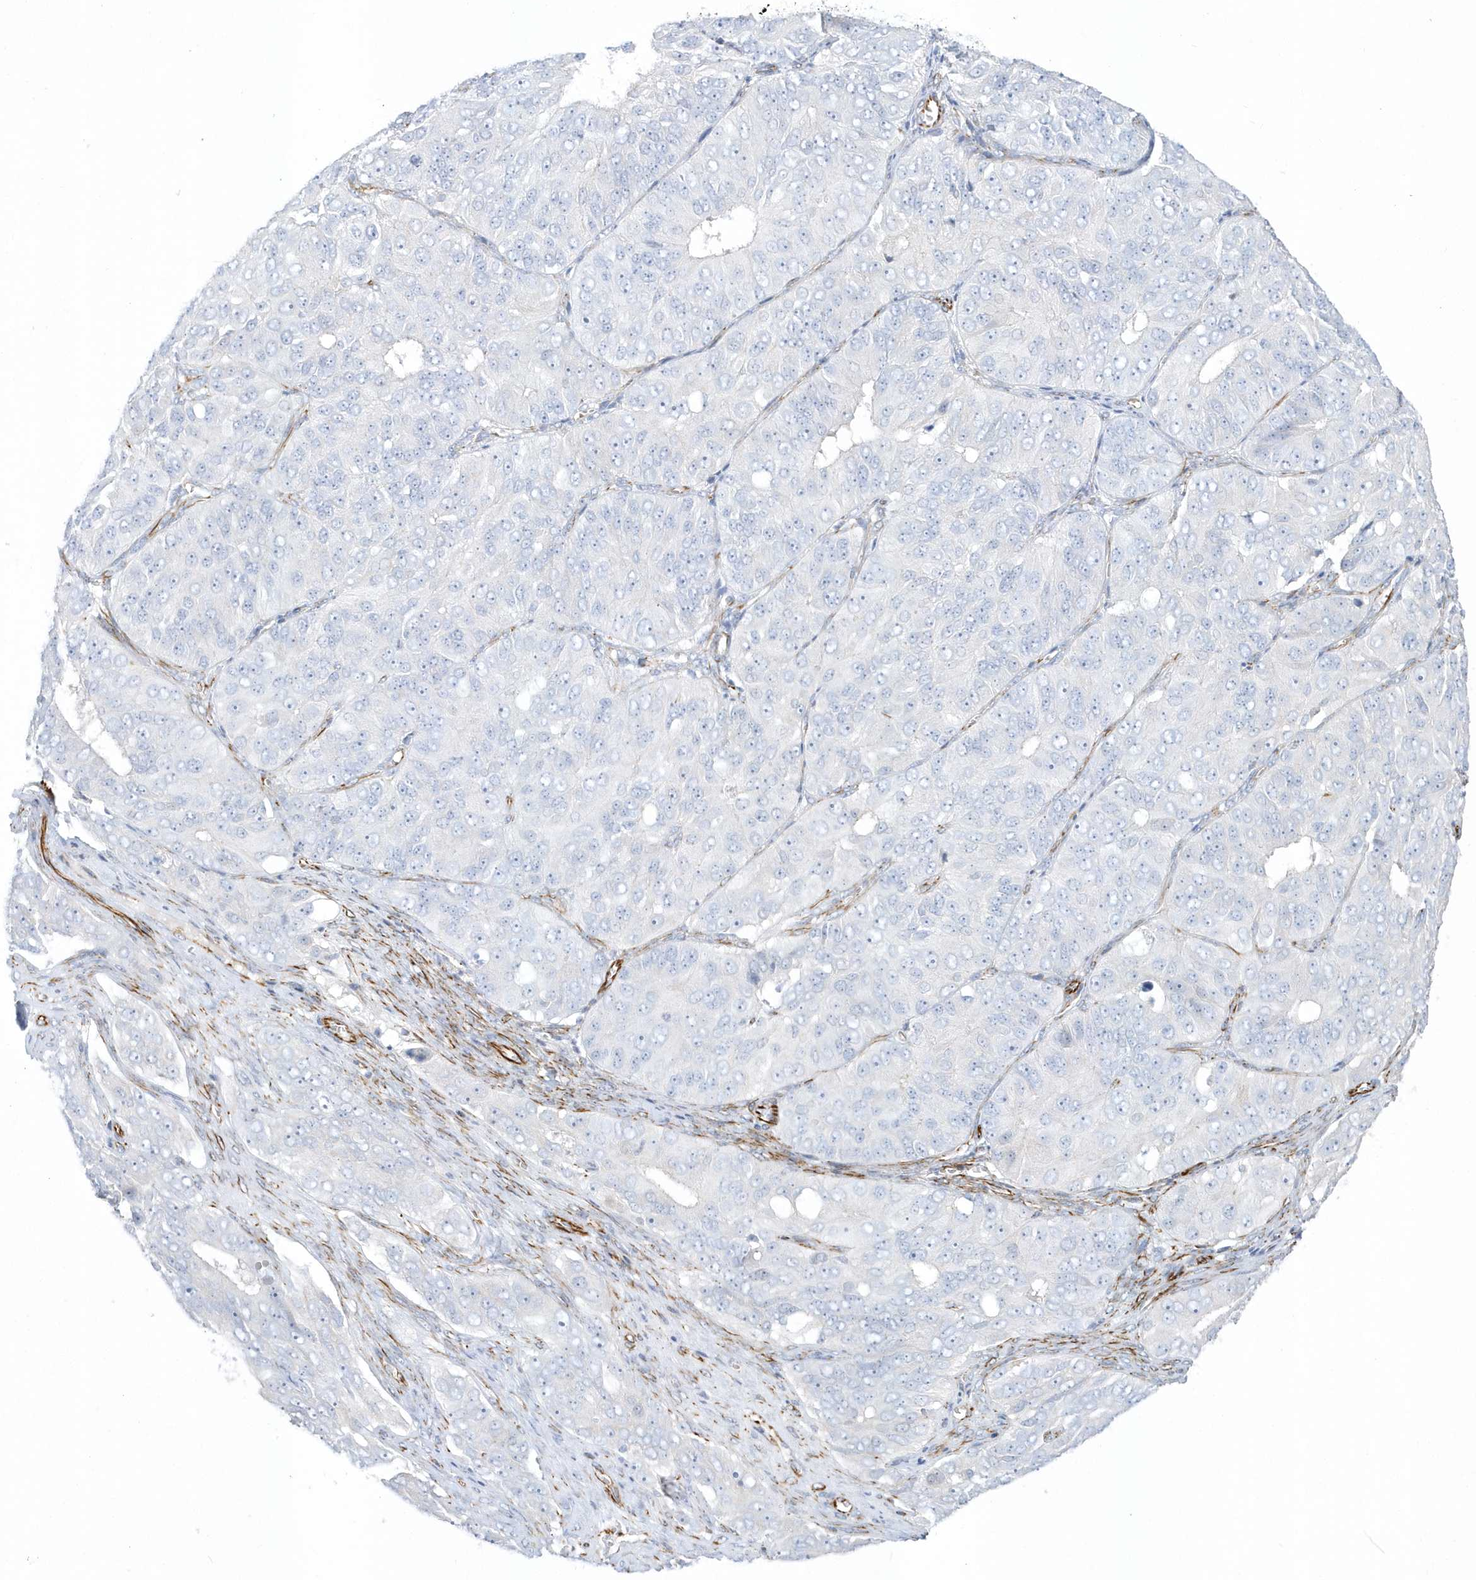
{"staining": {"intensity": "negative", "quantity": "none", "location": "none"}, "tissue": "ovarian cancer", "cell_type": "Tumor cells", "image_type": "cancer", "snomed": [{"axis": "morphology", "description": "Carcinoma, endometroid"}, {"axis": "topography", "description": "Ovary"}], "caption": "High magnification brightfield microscopy of endometroid carcinoma (ovarian) stained with DAB (brown) and counterstained with hematoxylin (blue): tumor cells show no significant expression.", "gene": "PPIL6", "patient": {"sex": "female", "age": 51}}